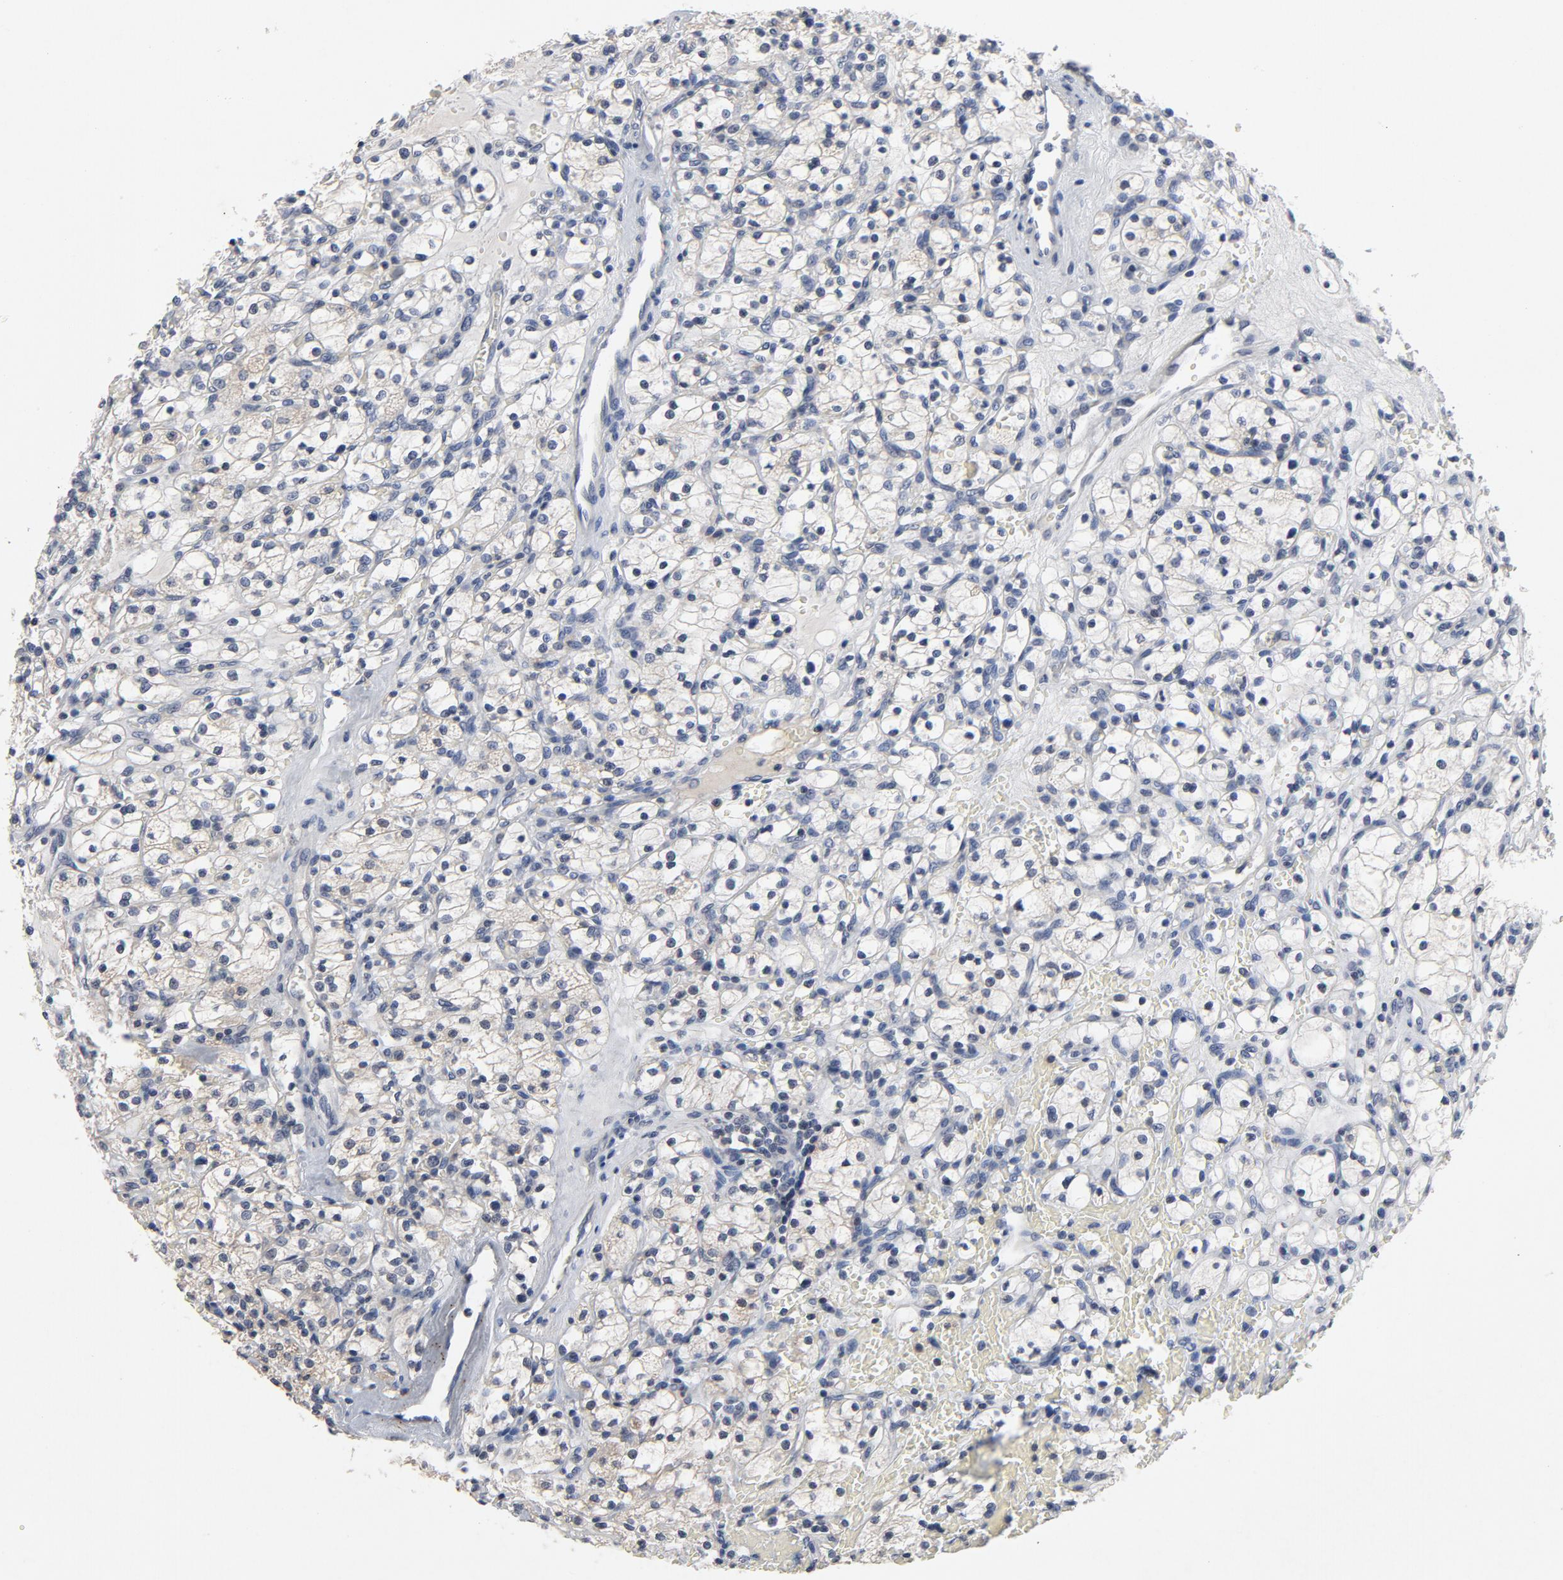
{"staining": {"intensity": "negative", "quantity": "none", "location": "none"}, "tissue": "renal cancer", "cell_type": "Tumor cells", "image_type": "cancer", "snomed": [{"axis": "morphology", "description": "Adenocarcinoma, NOS"}, {"axis": "topography", "description": "Kidney"}], "caption": "A histopathology image of human renal cancer is negative for staining in tumor cells.", "gene": "TCL1A", "patient": {"sex": "female", "age": 83}}